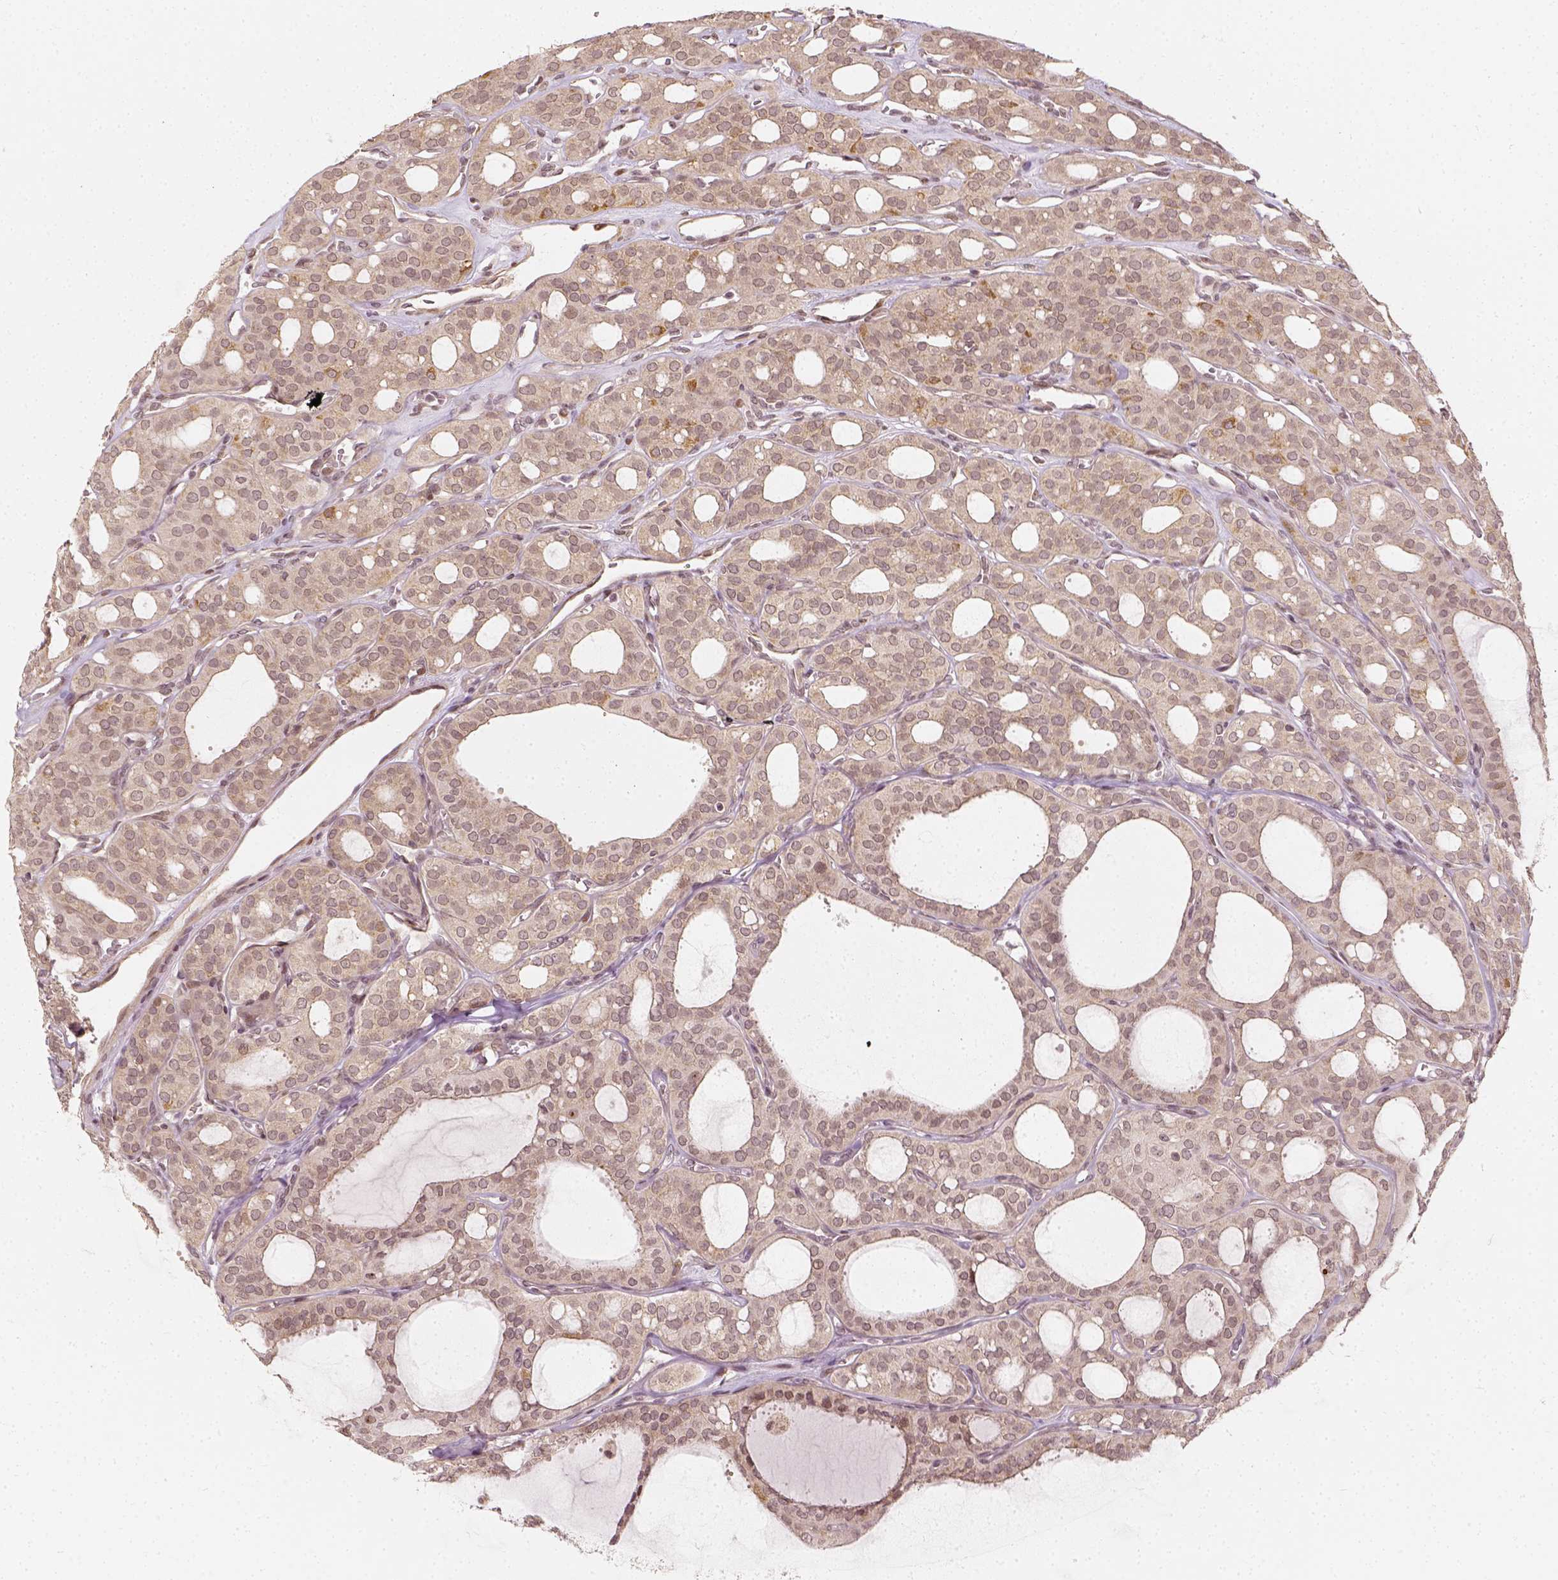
{"staining": {"intensity": "negative", "quantity": "none", "location": "none"}, "tissue": "thyroid cancer", "cell_type": "Tumor cells", "image_type": "cancer", "snomed": [{"axis": "morphology", "description": "Follicular adenoma carcinoma, NOS"}, {"axis": "topography", "description": "Thyroid gland"}], "caption": "Follicular adenoma carcinoma (thyroid) stained for a protein using immunohistochemistry demonstrates no expression tumor cells.", "gene": "ZMAT3", "patient": {"sex": "male", "age": 75}}